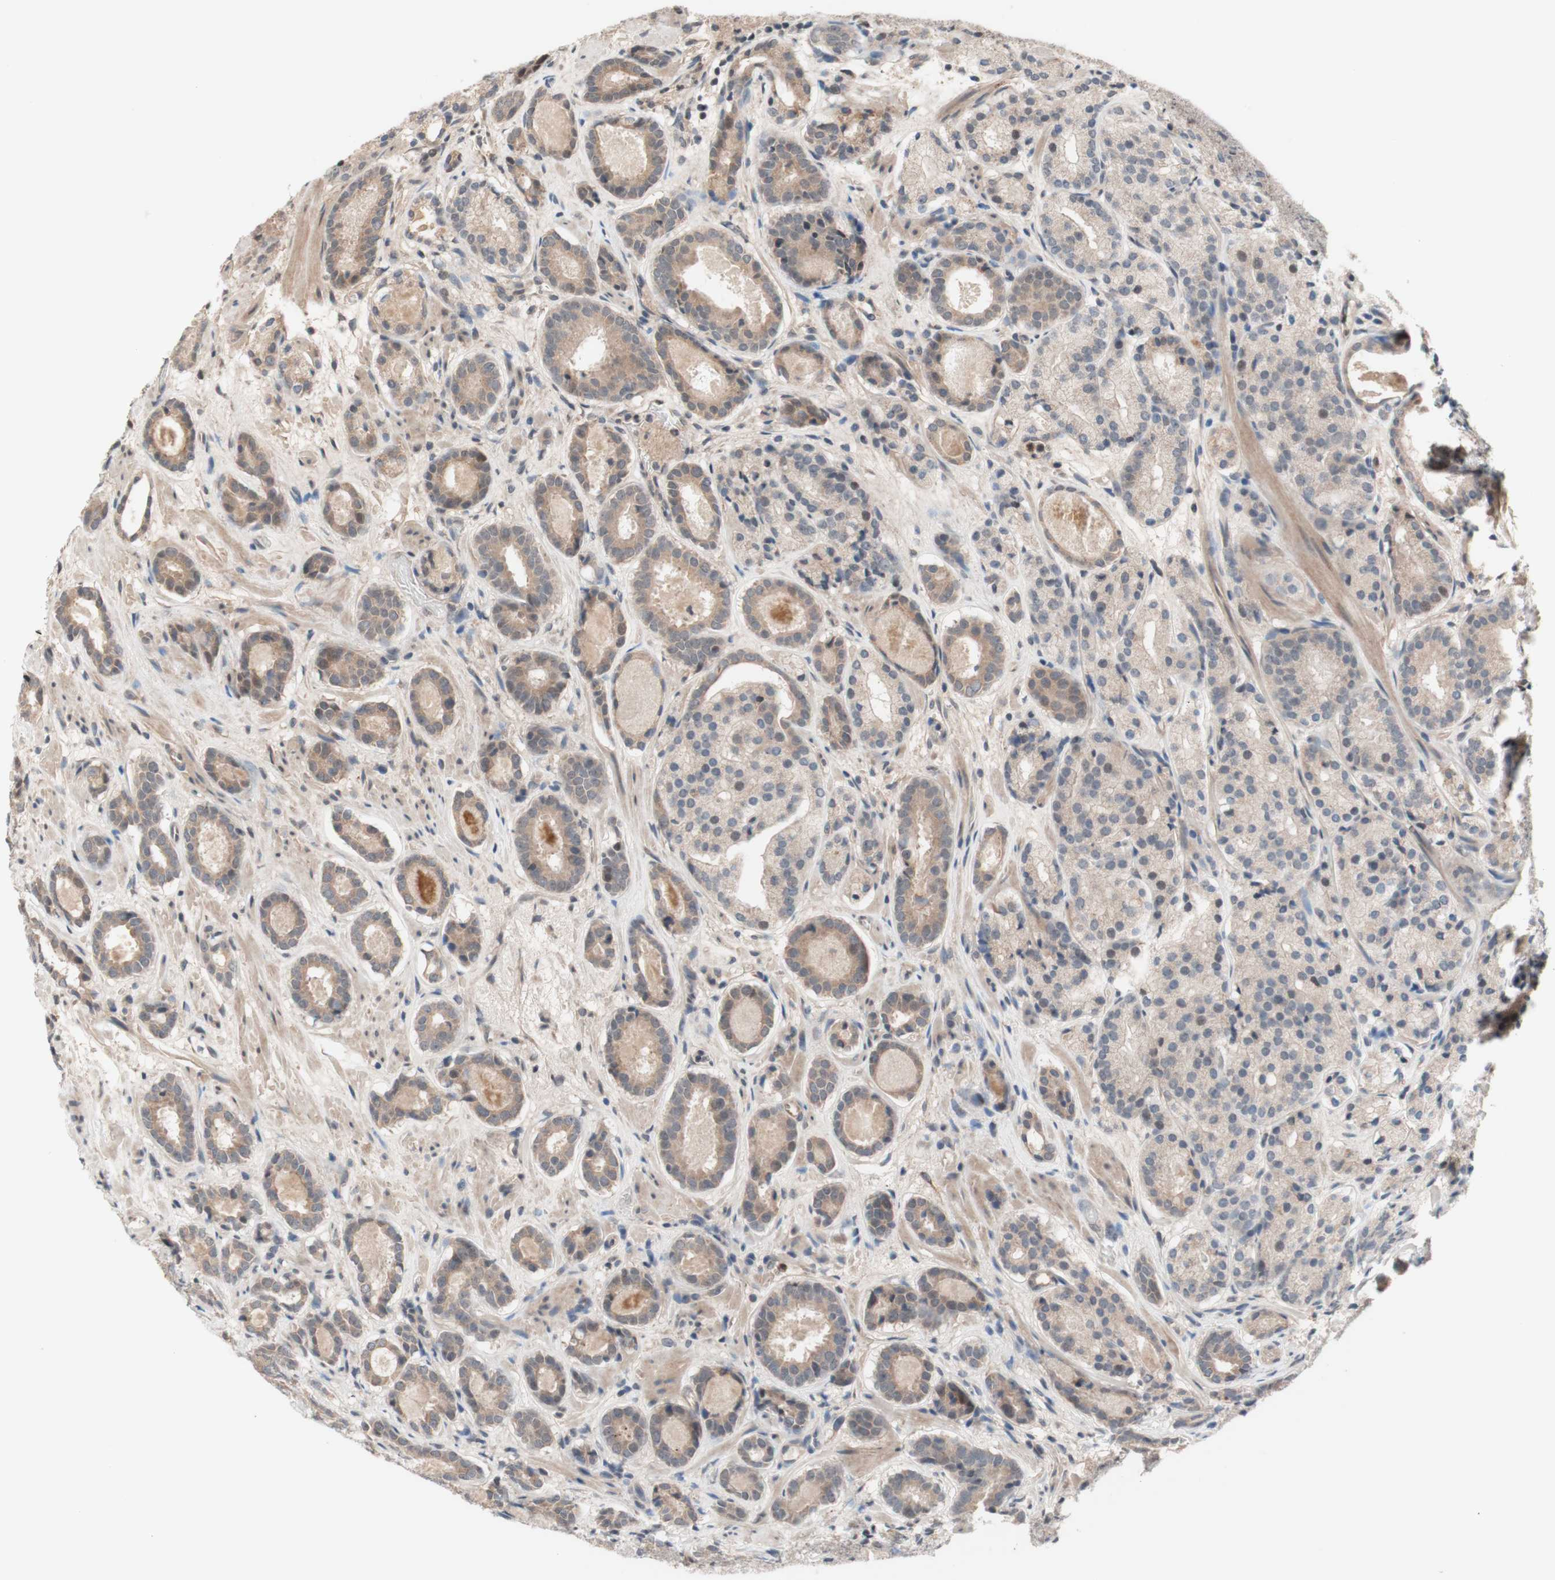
{"staining": {"intensity": "weak", "quantity": ">75%", "location": "cytoplasmic/membranous"}, "tissue": "prostate cancer", "cell_type": "Tumor cells", "image_type": "cancer", "snomed": [{"axis": "morphology", "description": "Adenocarcinoma, Low grade"}, {"axis": "topography", "description": "Prostate"}], "caption": "A low amount of weak cytoplasmic/membranous positivity is appreciated in about >75% of tumor cells in prostate cancer tissue. The protein of interest is shown in brown color, while the nuclei are stained blue.", "gene": "CD55", "patient": {"sex": "male", "age": 69}}